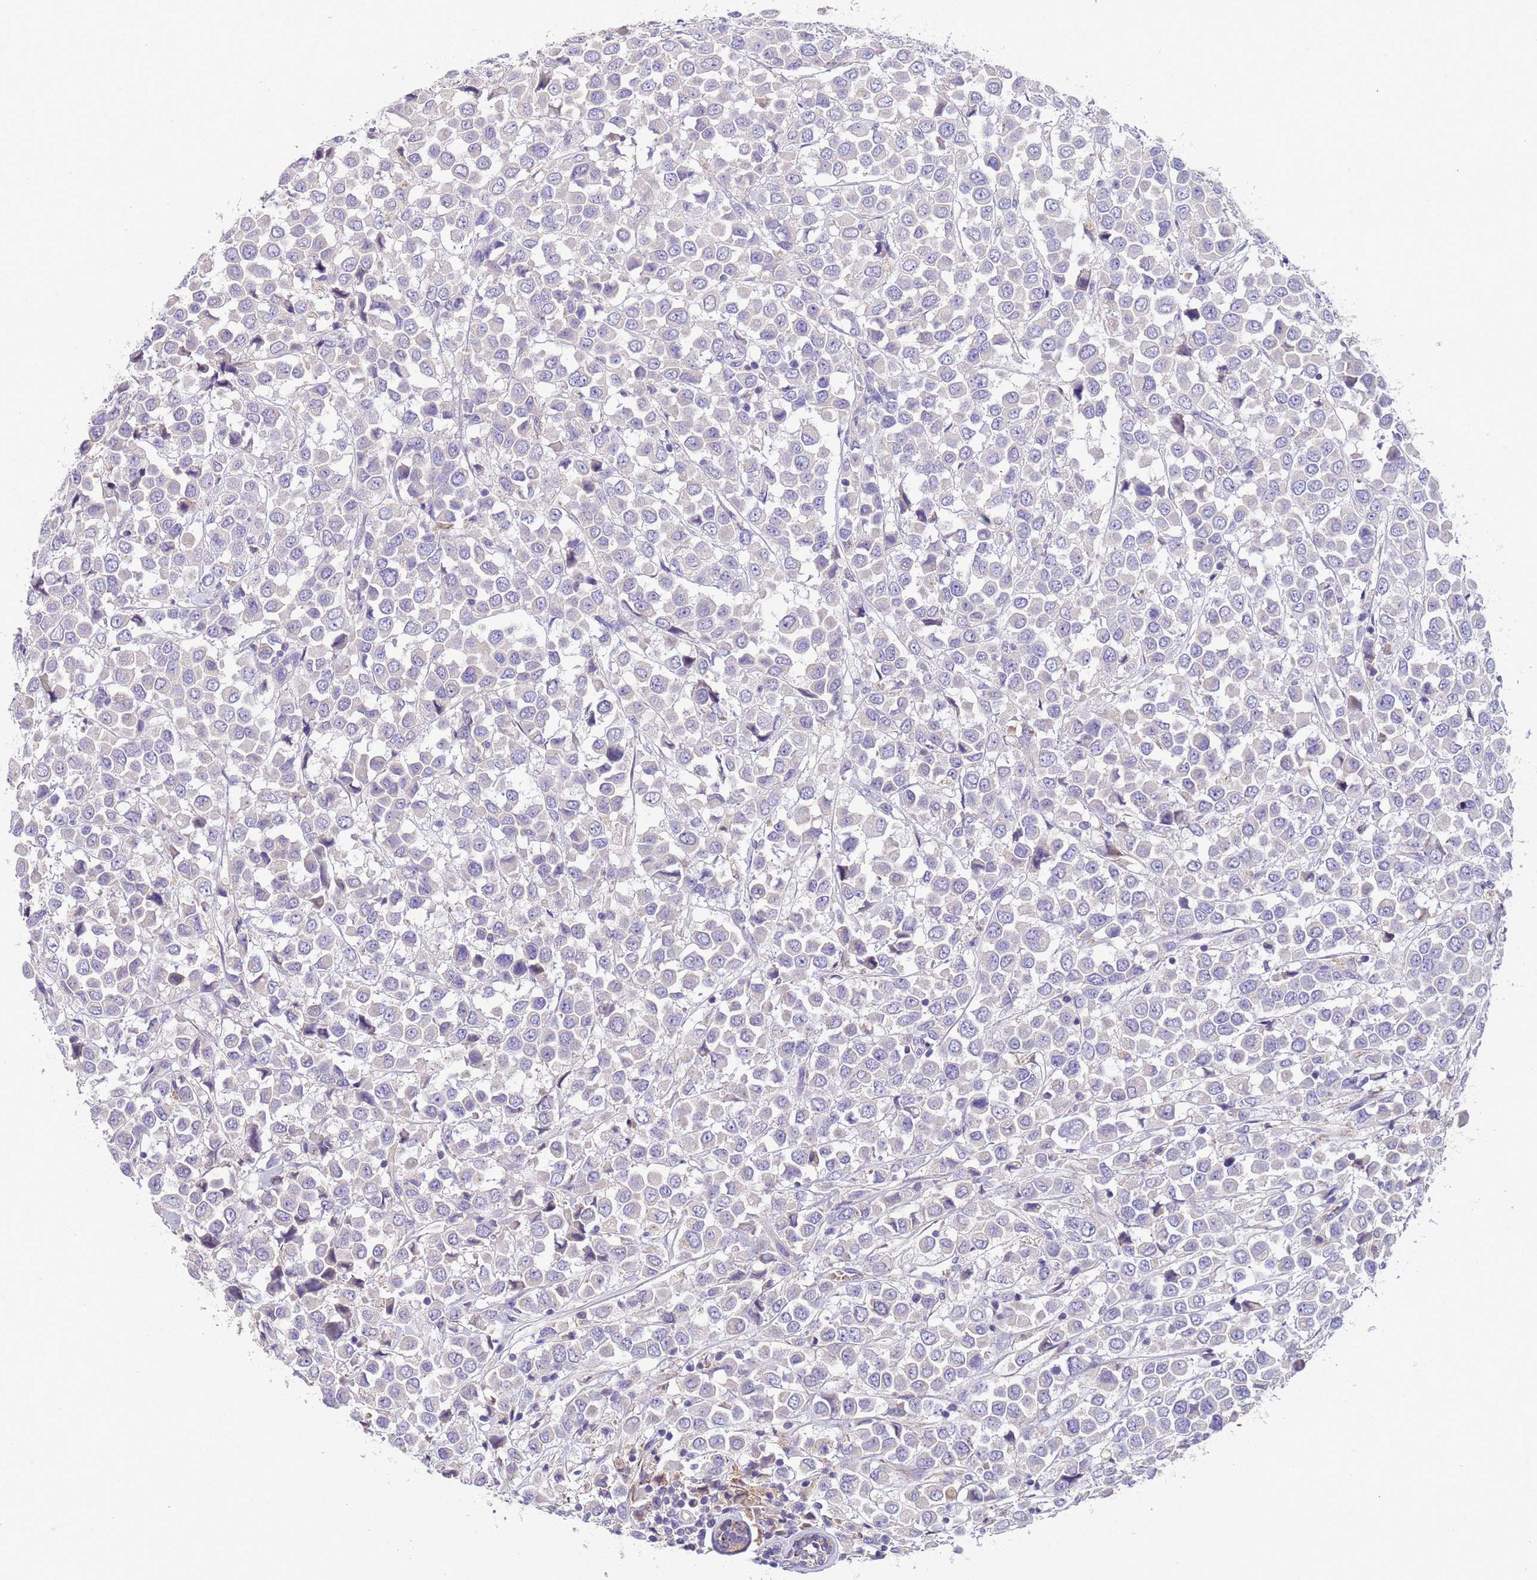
{"staining": {"intensity": "negative", "quantity": "none", "location": "none"}, "tissue": "breast cancer", "cell_type": "Tumor cells", "image_type": "cancer", "snomed": [{"axis": "morphology", "description": "Duct carcinoma"}, {"axis": "topography", "description": "Breast"}], "caption": "Breast cancer (invasive ductal carcinoma) was stained to show a protein in brown. There is no significant positivity in tumor cells.", "gene": "SLC24A3", "patient": {"sex": "female", "age": 61}}